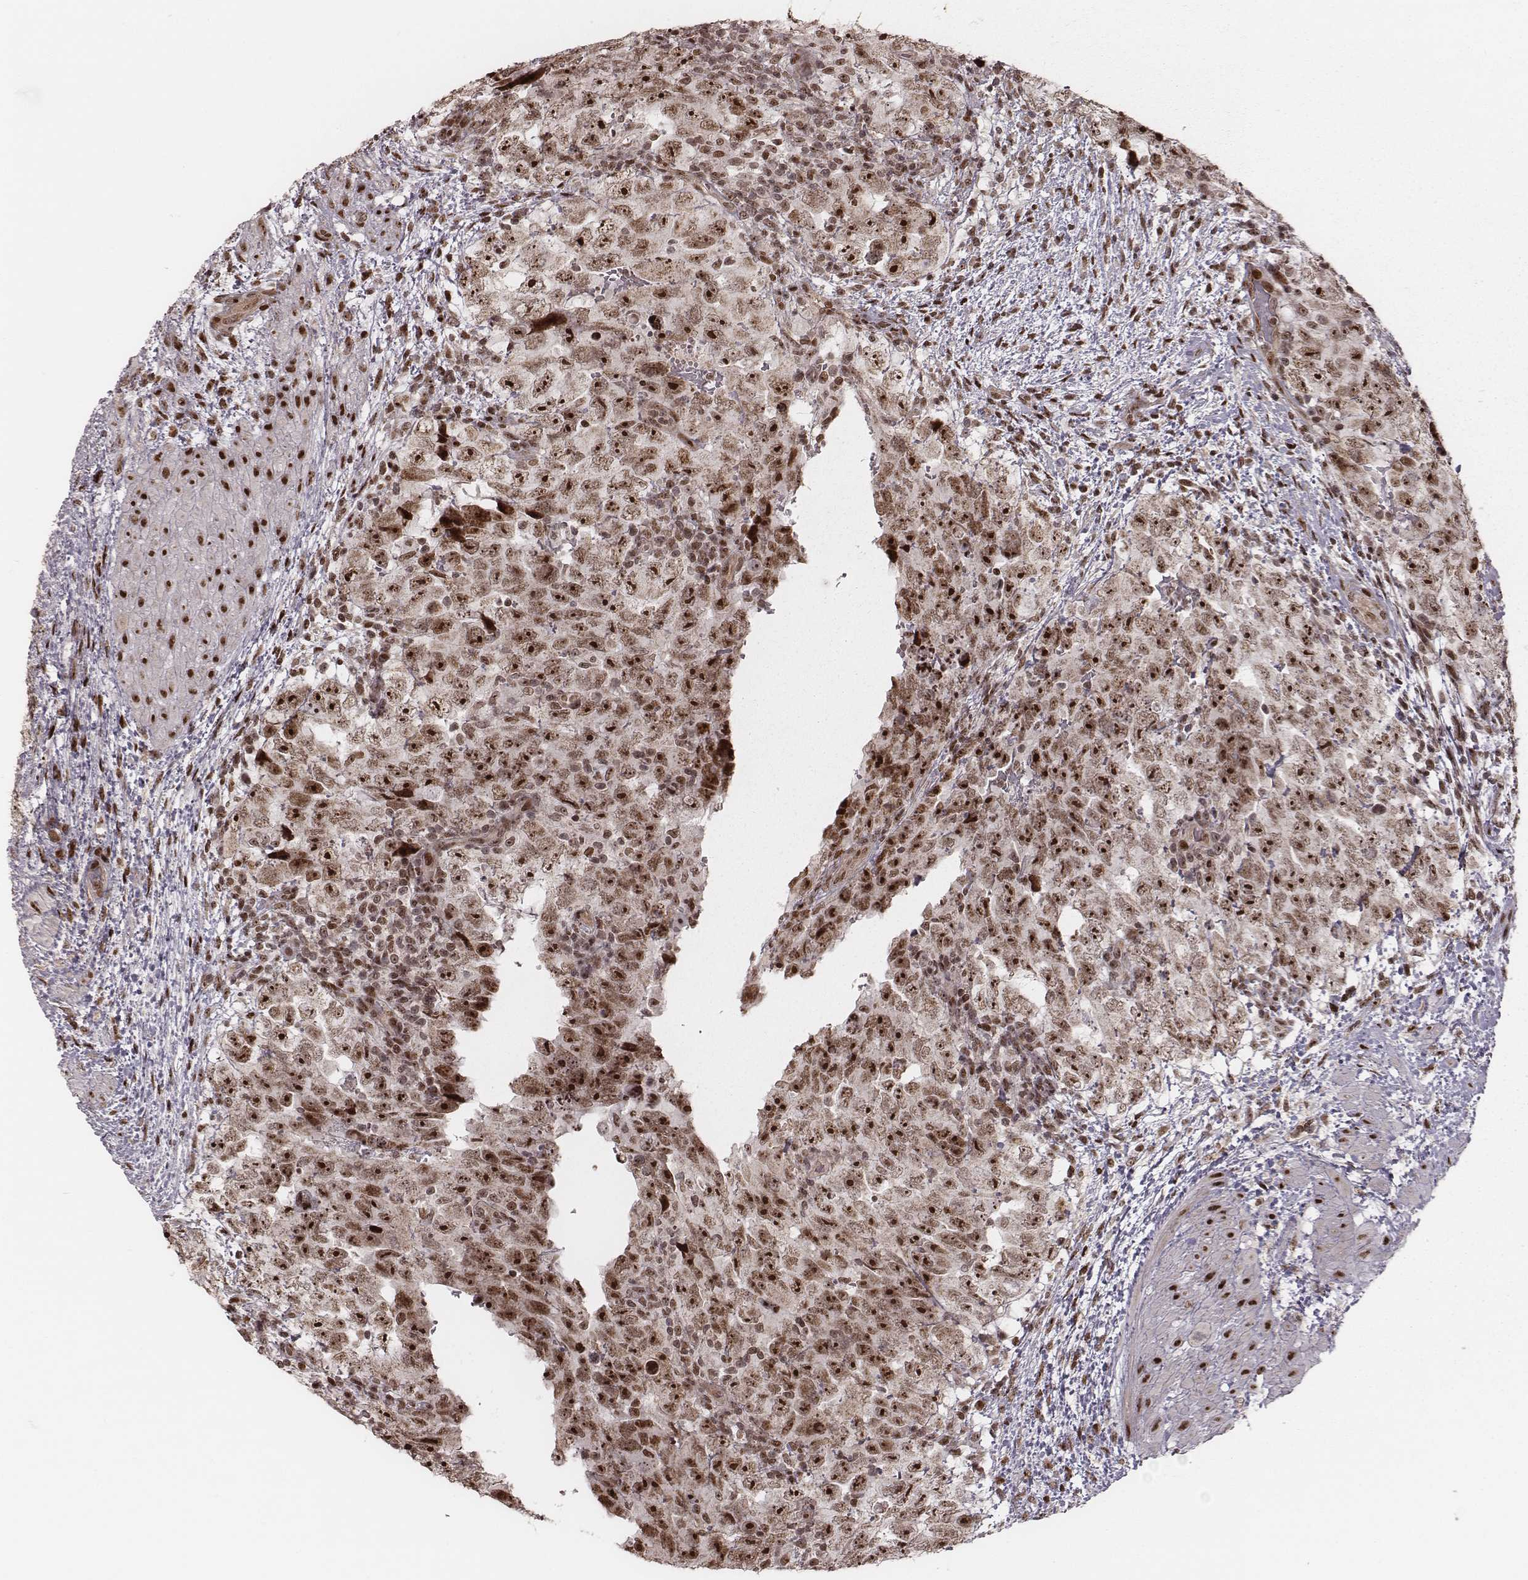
{"staining": {"intensity": "moderate", "quantity": ">75%", "location": "cytoplasmic/membranous,nuclear"}, "tissue": "testis cancer", "cell_type": "Tumor cells", "image_type": "cancer", "snomed": [{"axis": "morphology", "description": "Normal tissue, NOS"}, {"axis": "morphology", "description": "Carcinoma, Embryonal, NOS"}, {"axis": "topography", "description": "Testis"}, {"axis": "topography", "description": "Epididymis"}], "caption": "Human embryonal carcinoma (testis) stained for a protein (brown) exhibits moderate cytoplasmic/membranous and nuclear positive staining in approximately >75% of tumor cells.", "gene": "VRK3", "patient": {"sex": "male", "age": 24}}